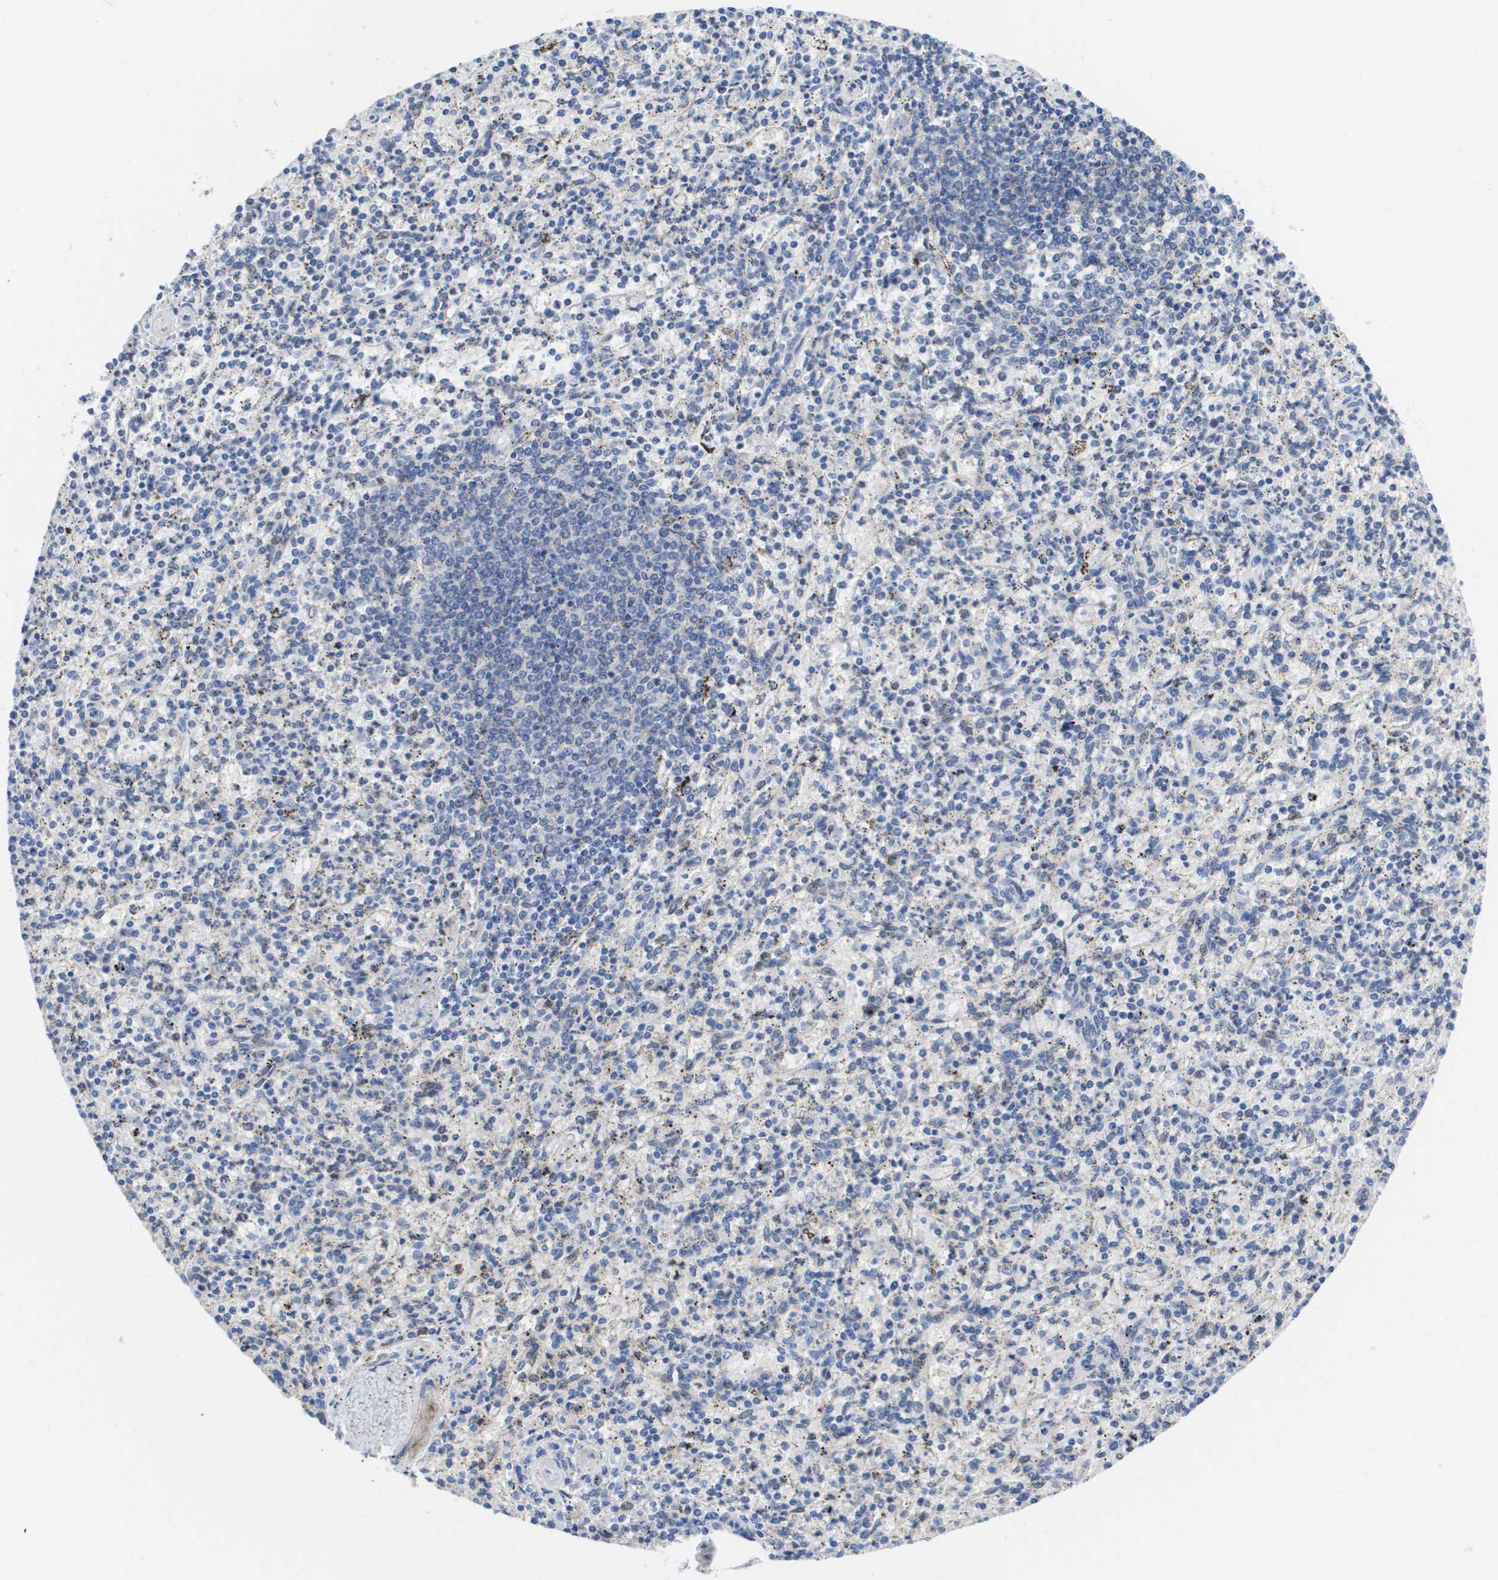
{"staining": {"intensity": "weak", "quantity": "<25%", "location": "cytoplasmic/membranous"}, "tissue": "spleen", "cell_type": "Cells in red pulp", "image_type": "normal", "snomed": [{"axis": "morphology", "description": "Normal tissue, NOS"}, {"axis": "topography", "description": "Spleen"}], "caption": "Protein analysis of benign spleen reveals no significant expression in cells in red pulp. (Brightfield microscopy of DAB (3,3'-diaminobenzidine) immunohistochemistry at high magnification).", "gene": "SERPINC1", "patient": {"sex": "male", "age": 72}}